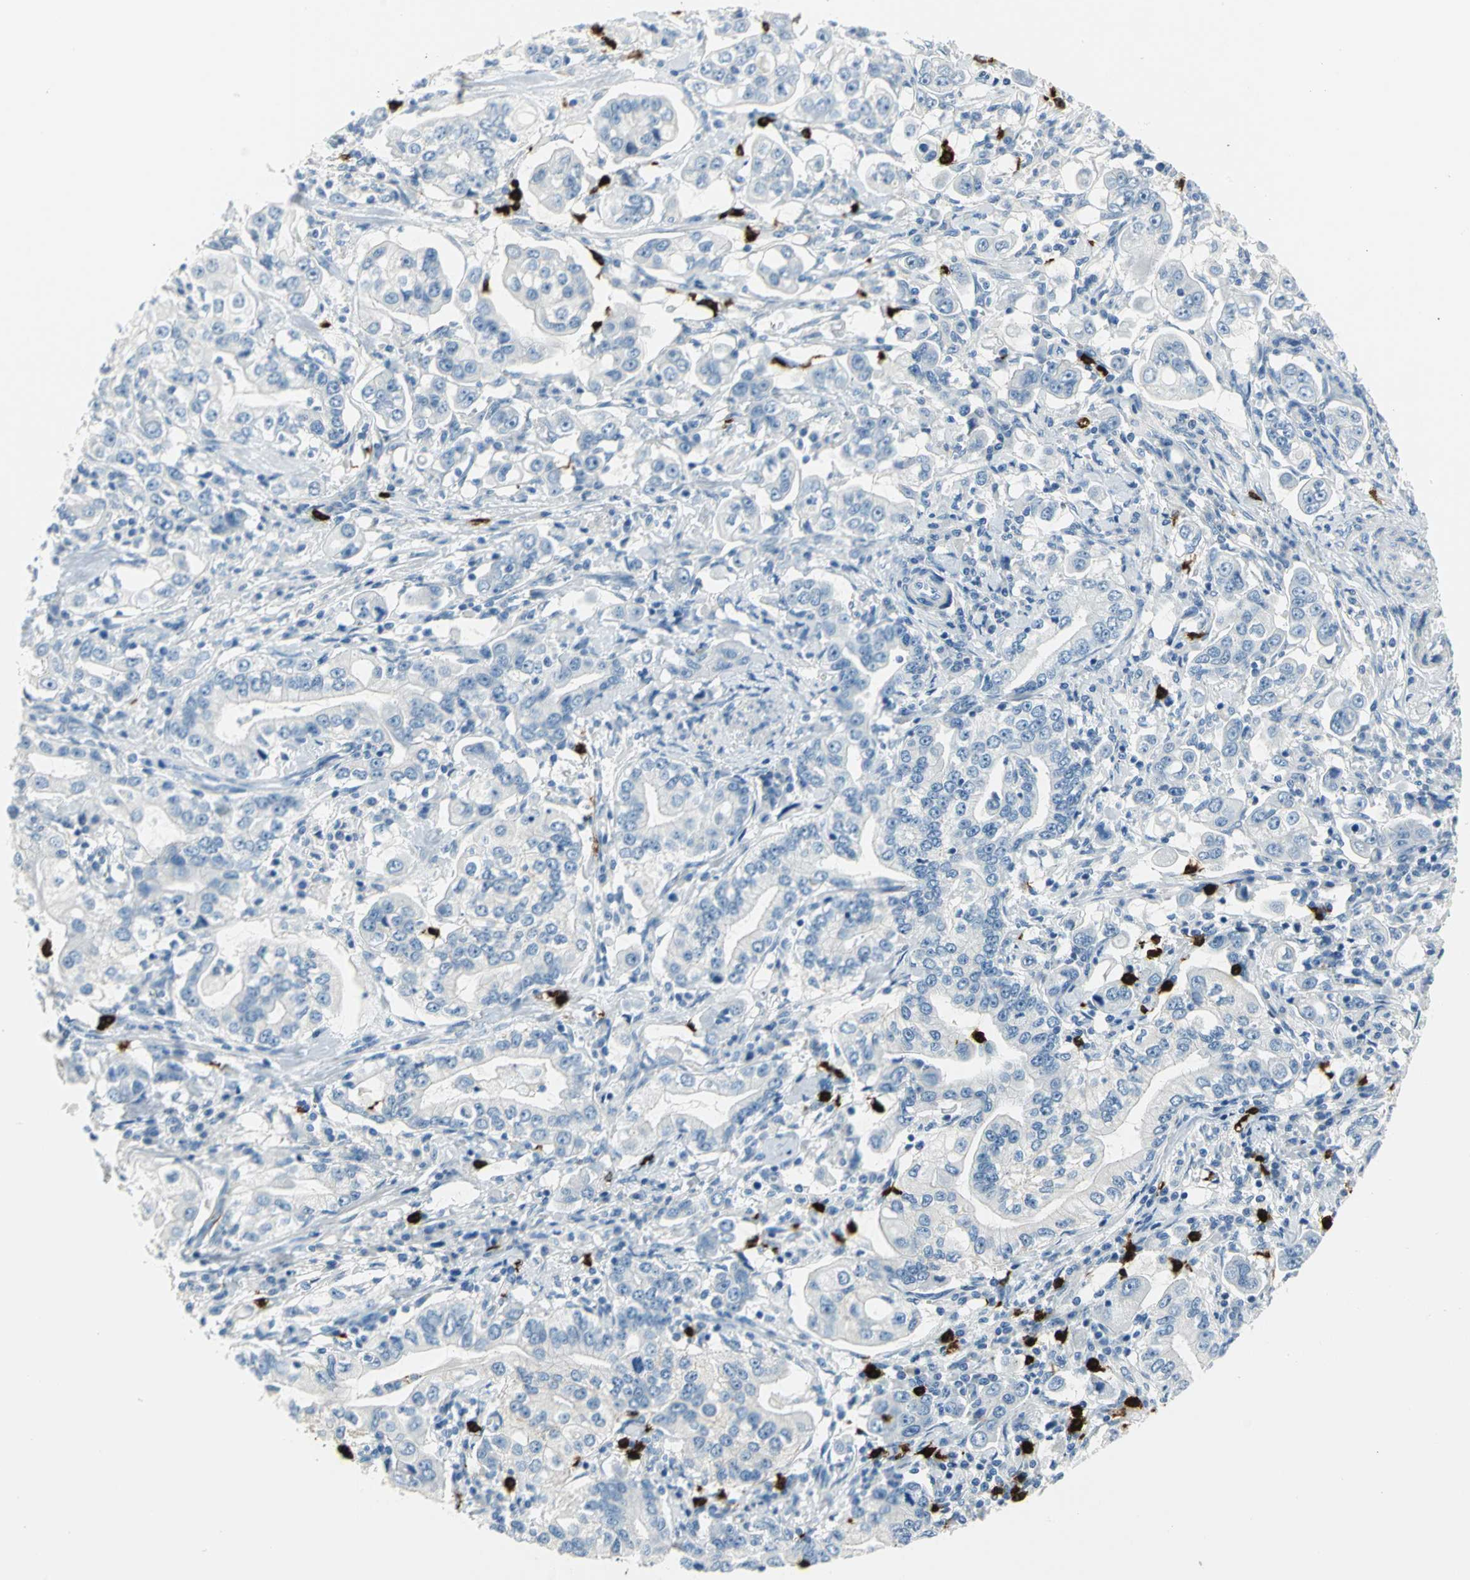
{"staining": {"intensity": "negative", "quantity": "none", "location": "none"}, "tissue": "stomach cancer", "cell_type": "Tumor cells", "image_type": "cancer", "snomed": [{"axis": "morphology", "description": "Adenocarcinoma, NOS"}, {"axis": "topography", "description": "Stomach, lower"}], "caption": "Photomicrograph shows no protein positivity in tumor cells of stomach adenocarcinoma tissue.", "gene": "ALOX15", "patient": {"sex": "female", "age": 72}}